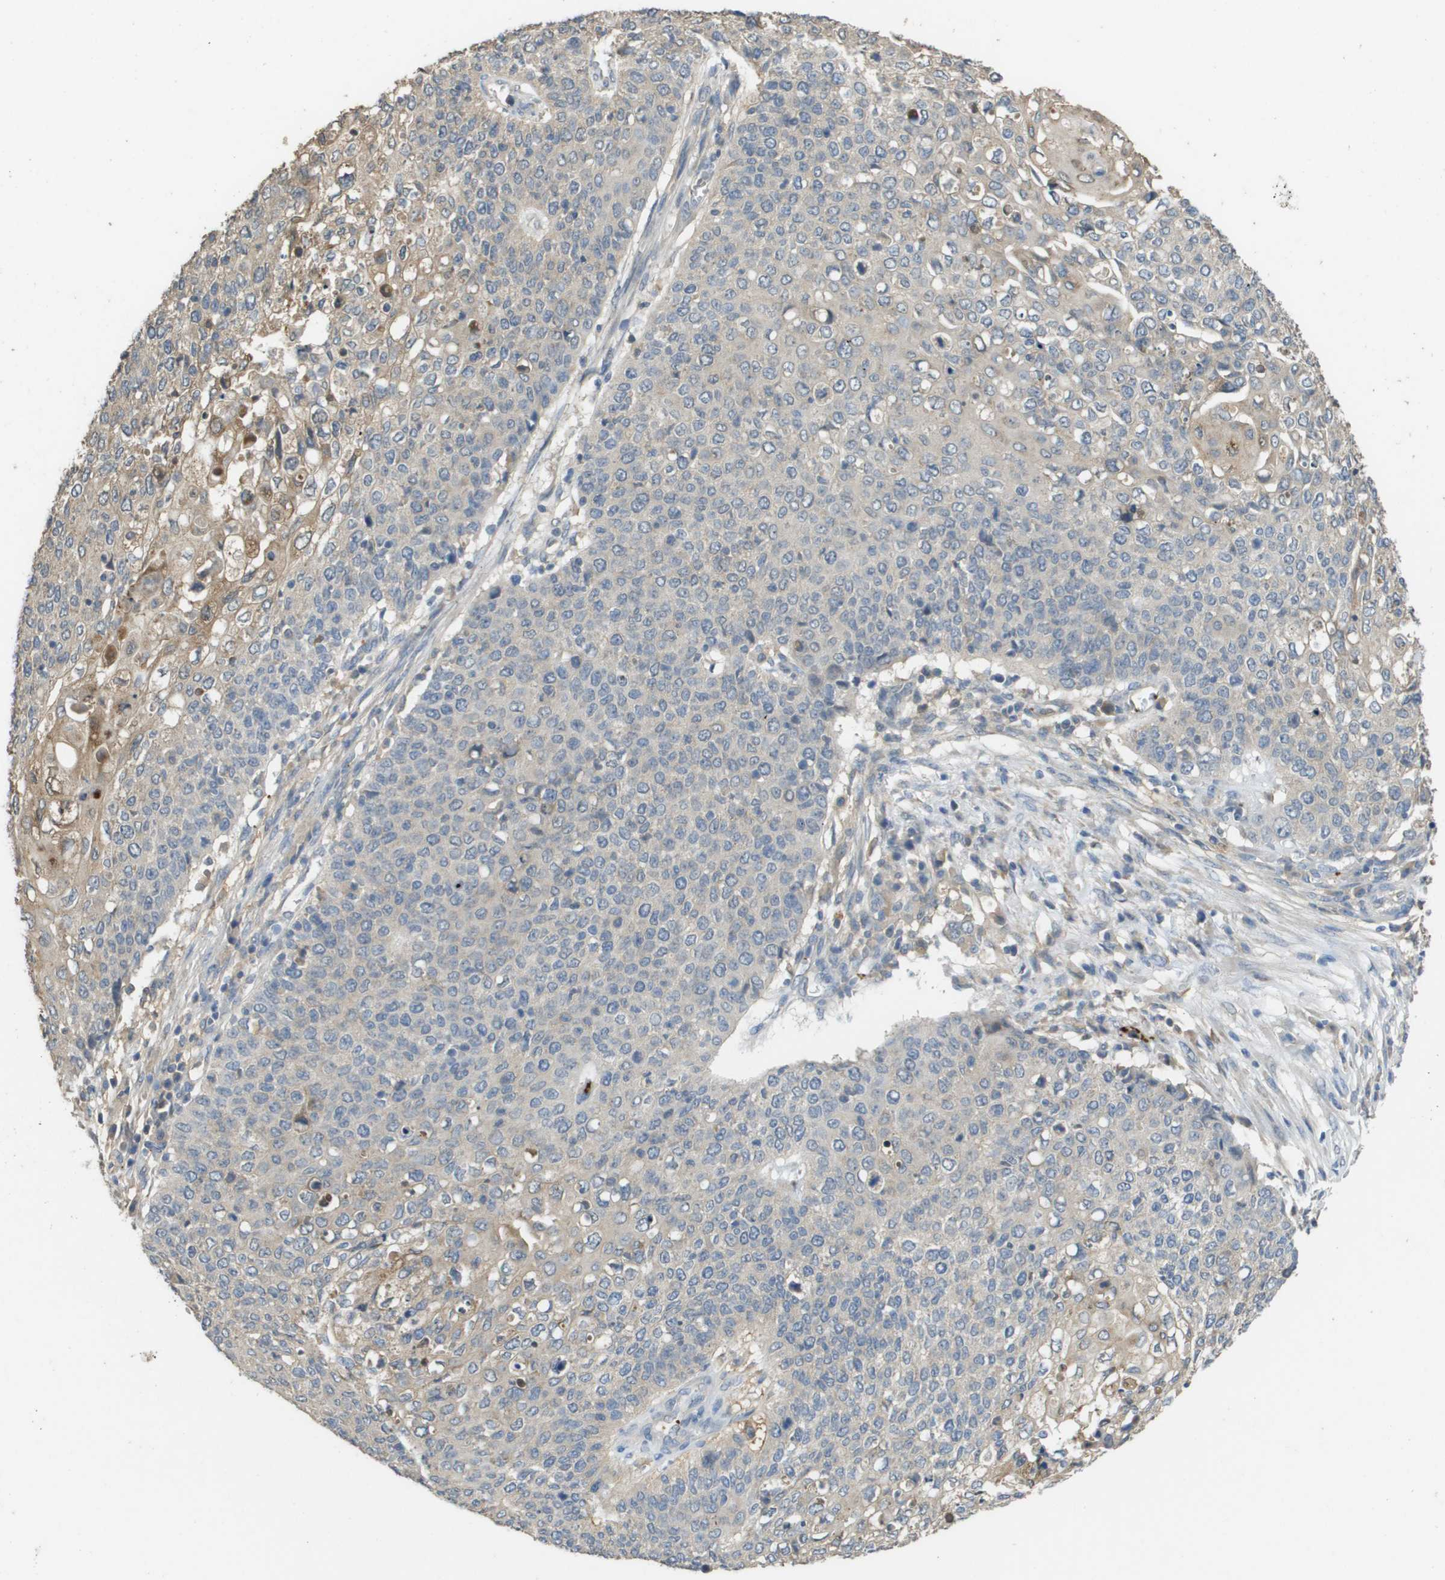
{"staining": {"intensity": "negative", "quantity": "none", "location": "none"}, "tissue": "cervical cancer", "cell_type": "Tumor cells", "image_type": "cancer", "snomed": [{"axis": "morphology", "description": "Squamous cell carcinoma, NOS"}, {"axis": "topography", "description": "Cervix"}], "caption": "This is a image of immunohistochemistry (IHC) staining of cervical cancer, which shows no expression in tumor cells. (DAB immunohistochemistry visualized using brightfield microscopy, high magnification).", "gene": "RAB27B", "patient": {"sex": "female", "age": 39}}